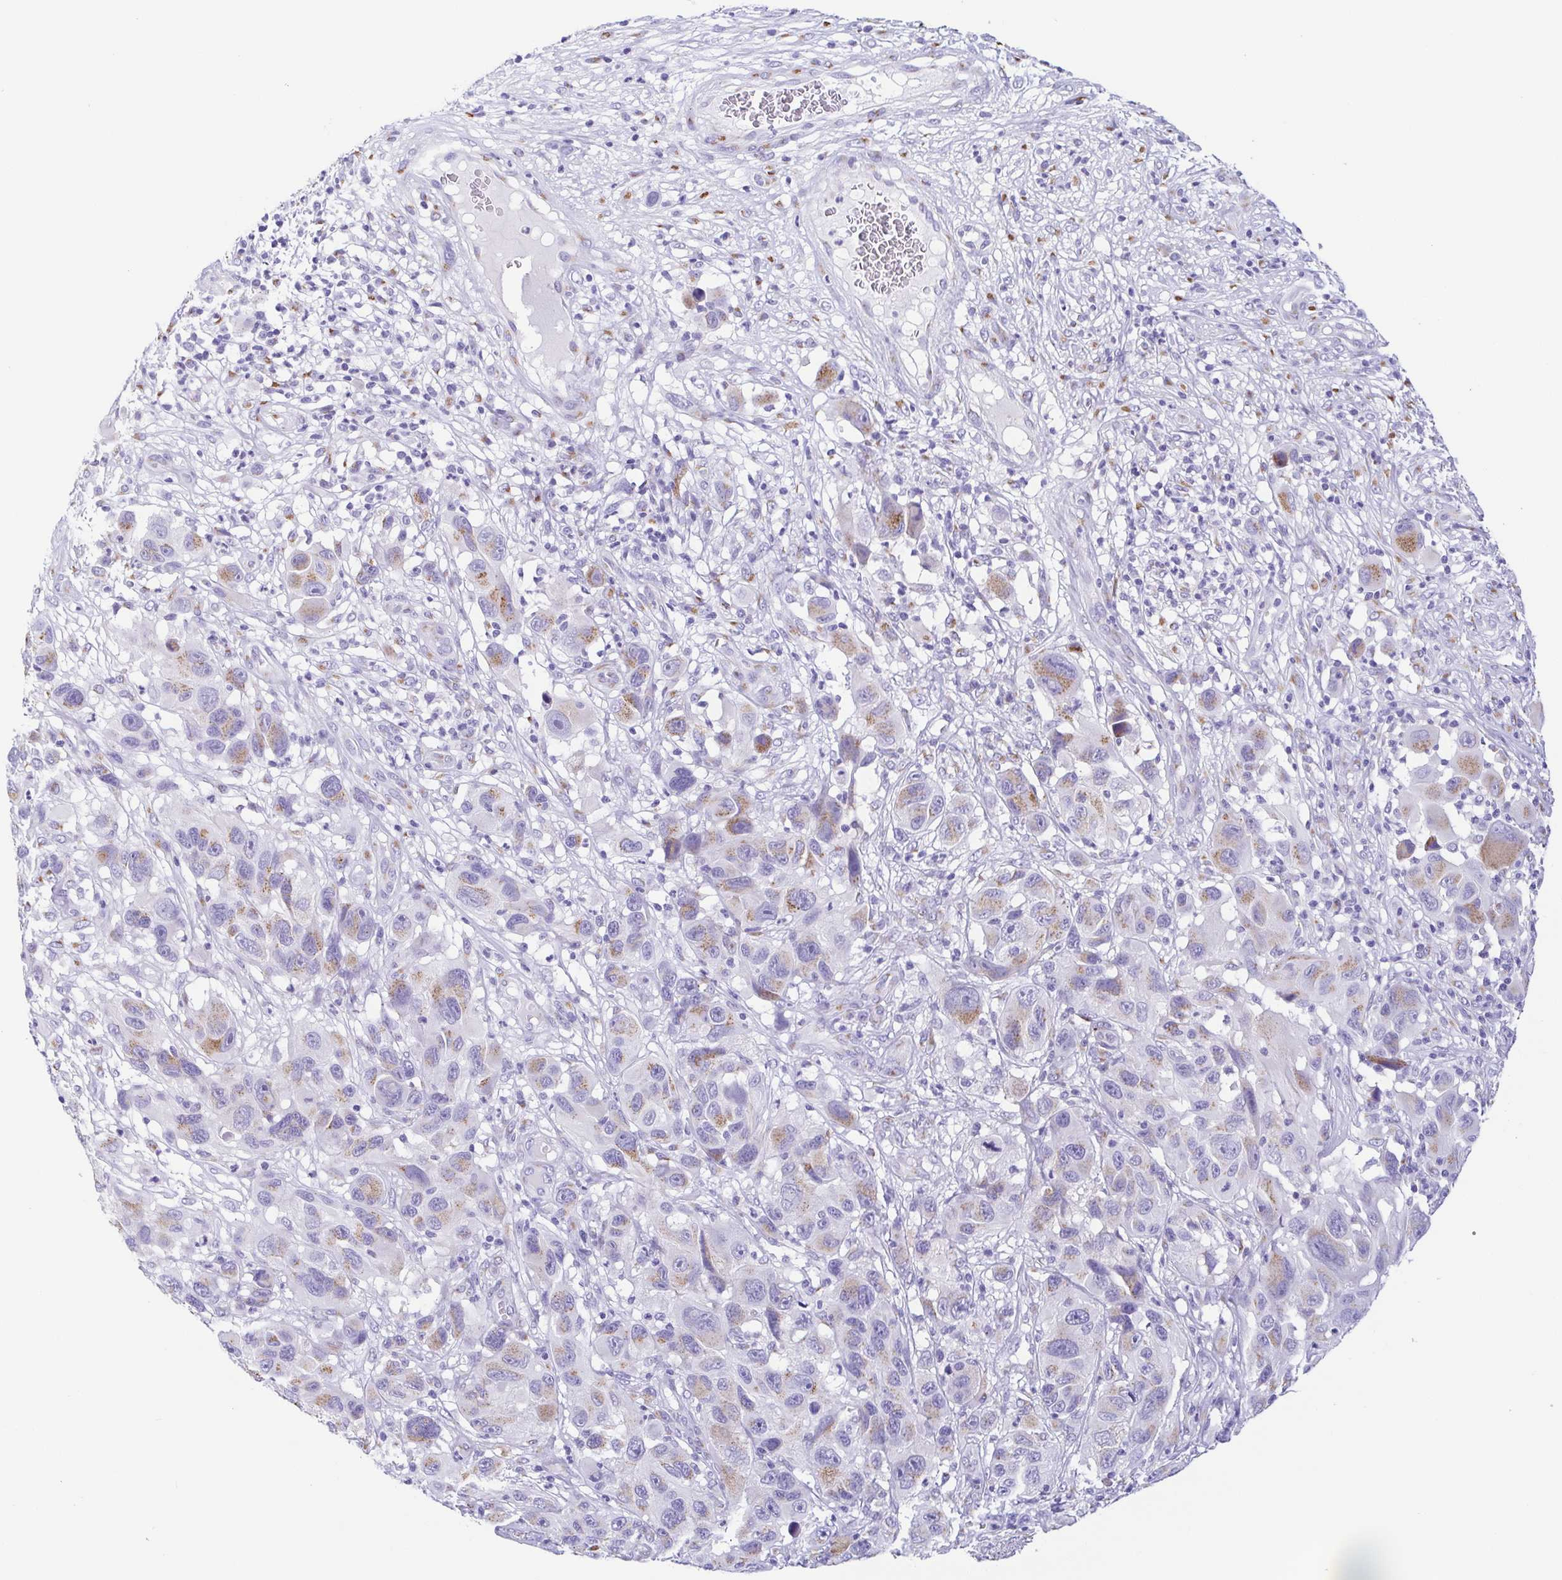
{"staining": {"intensity": "moderate", "quantity": "25%-75%", "location": "cytoplasmic/membranous"}, "tissue": "melanoma", "cell_type": "Tumor cells", "image_type": "cancer", "snomed": [{"axis": "morphology", "description": "Malignant melanoma, NOS"}, {"axis": "topography", "description": "Skin"}], "caption": "Moderate cytoplasmic/membranous staining is identified in about 25%-75% of tumor cells in malignant melanoma. (brown staining indicates protein expression, while blue staining denotes nuclei).", "gene": "SULT1B1", "patient": {"sex": "male", "age": 53}}